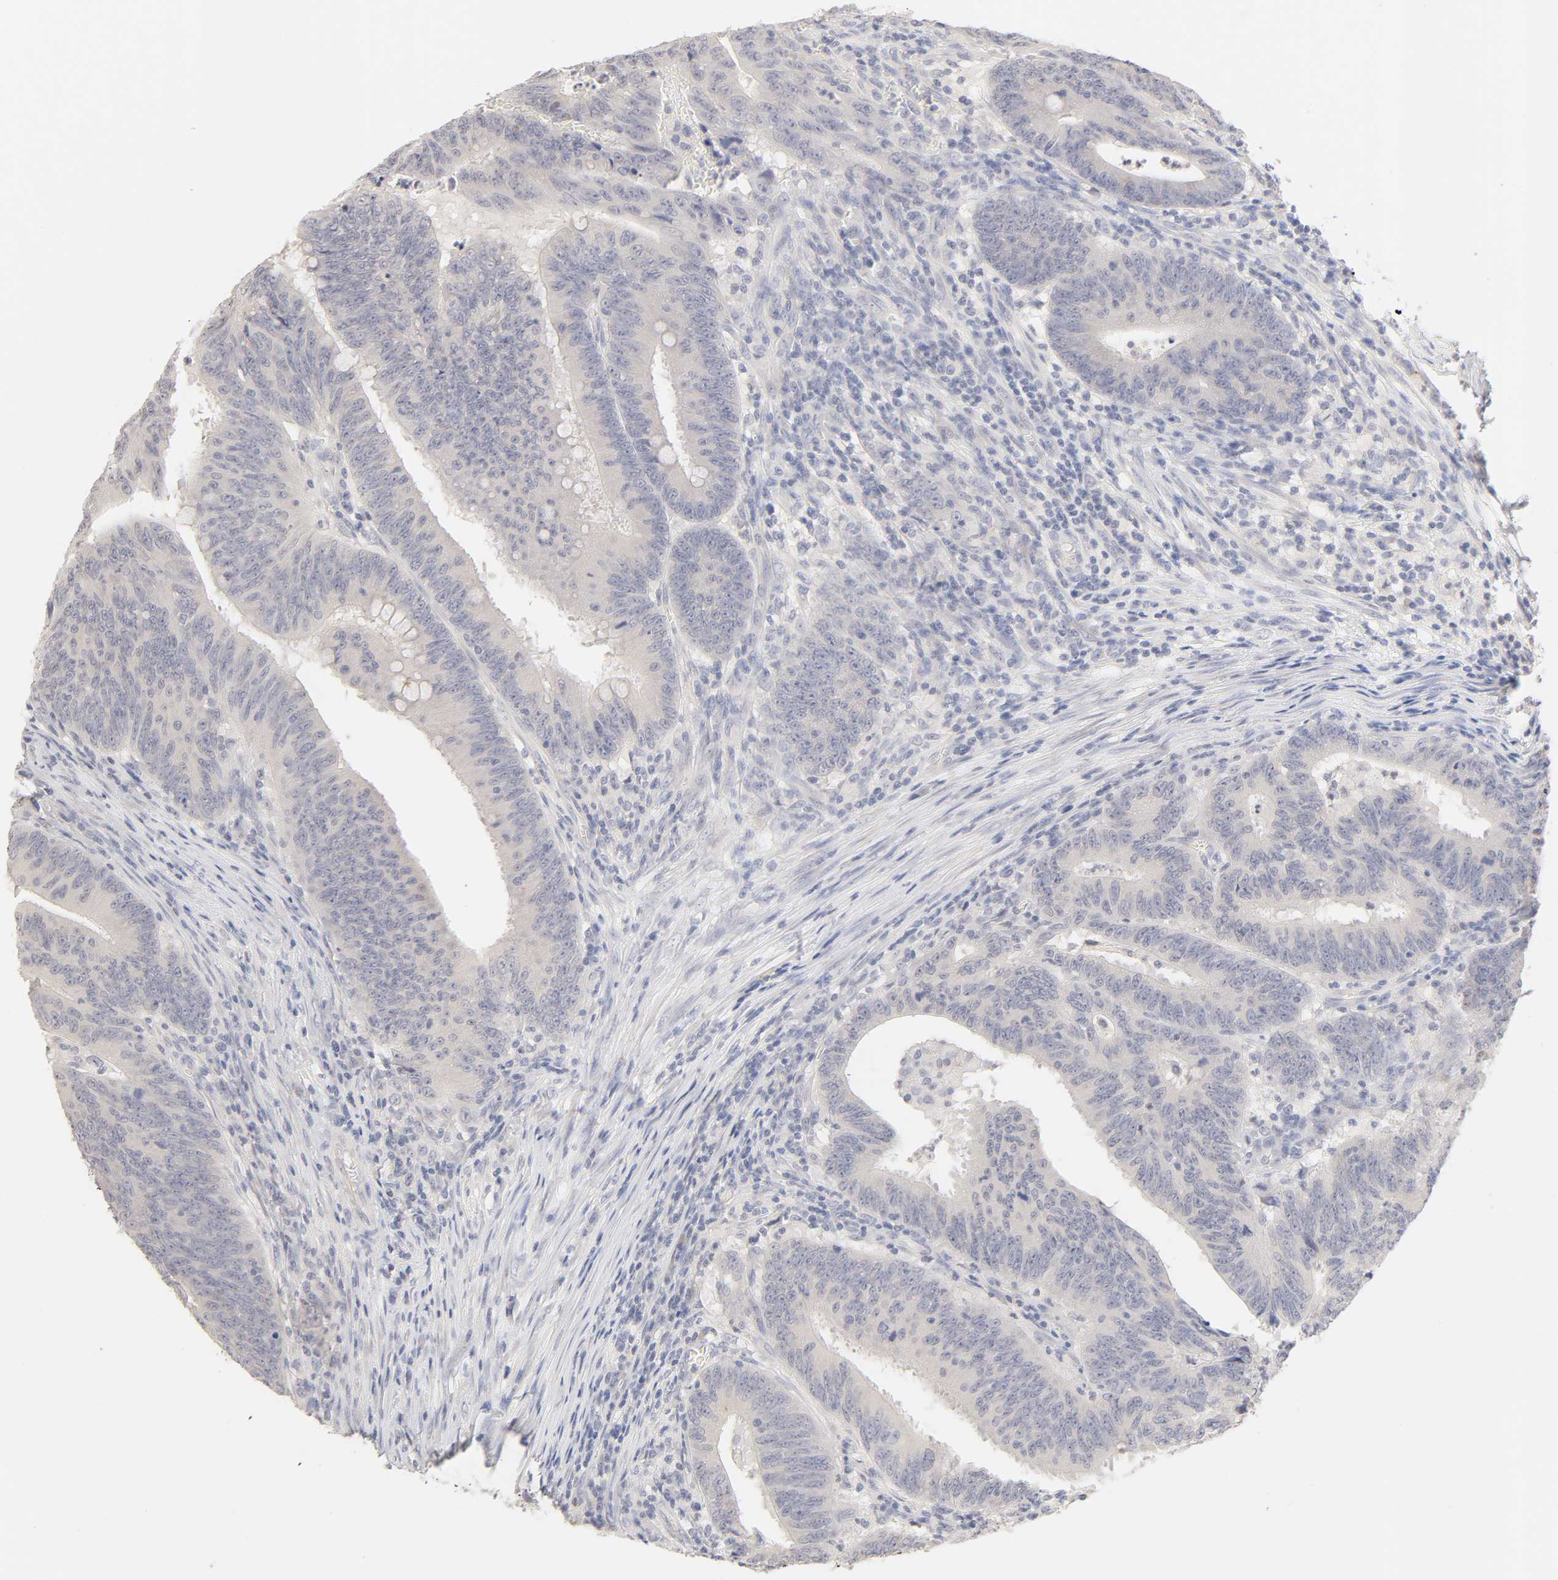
{"staining": {"intensity": "weak", "quantity": "25%-75%", "location": "cytoplasmic/membranous"}, "tissue": "colorectal cancer", "cell_type": "Tumor cells", "image_type": "cancer", "snomed": [{"axis": "morphology", "description": "Adenocarcinoma, NOS"}, {"axis": "topography", "description": "Colon"}], "caption": "Immunohistochemistry (IHC) (DAB (3,3'-diaminobenzidine)) staining of colorectal cancer exhibits weak cytoplasmic/membranous protein positivity in approximately 25%-75% of tumor cells.", "gene": "CYP4B1", "patient": {"sex": "male", "age": 45}}